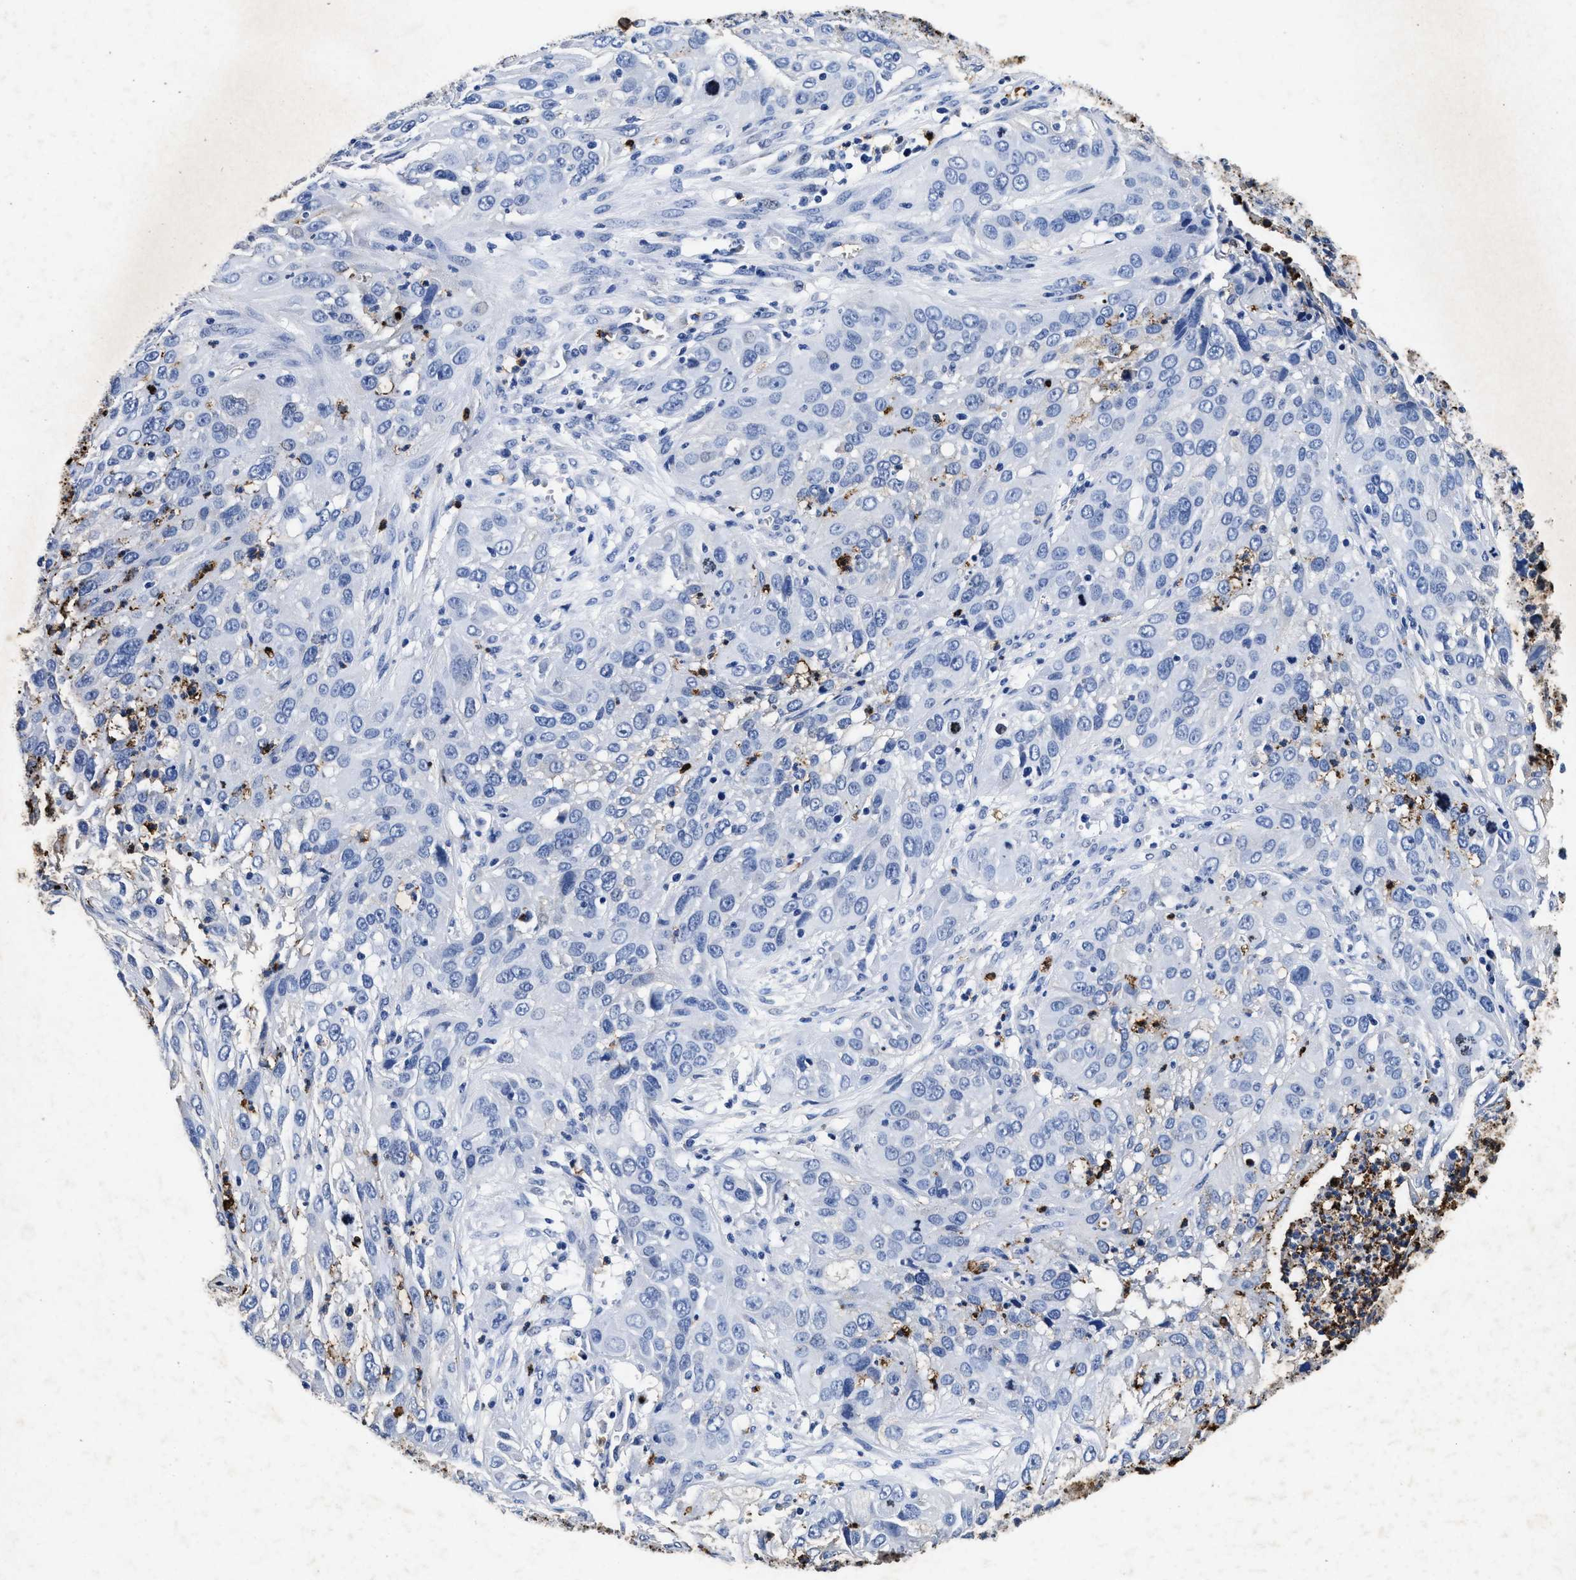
{"staining": {"intensity": "negative", "quantity": "none", "location": "none"}, "tissue": "cervical cancer", "cell_type": "Tumor cells", "image_type": "cancer", "snomed": [{"axis": "morphology", "description": "Squamous cell carcinoma, NOS"}, {"axis": "topography", "description": "Cervix"}], "caption": "A high-resolution photomicrograph shows immunohistochemistry staining of cervical cancer (squamous cell carcinoma), which displays no significant positivity in tumor cells. (DAB (3,3'-diaminobenzidine) immunohistochemistry with hematoxylin counter stain).", "gene": "LTB4R2", "patient": {"sex": "female", "age": 32}}